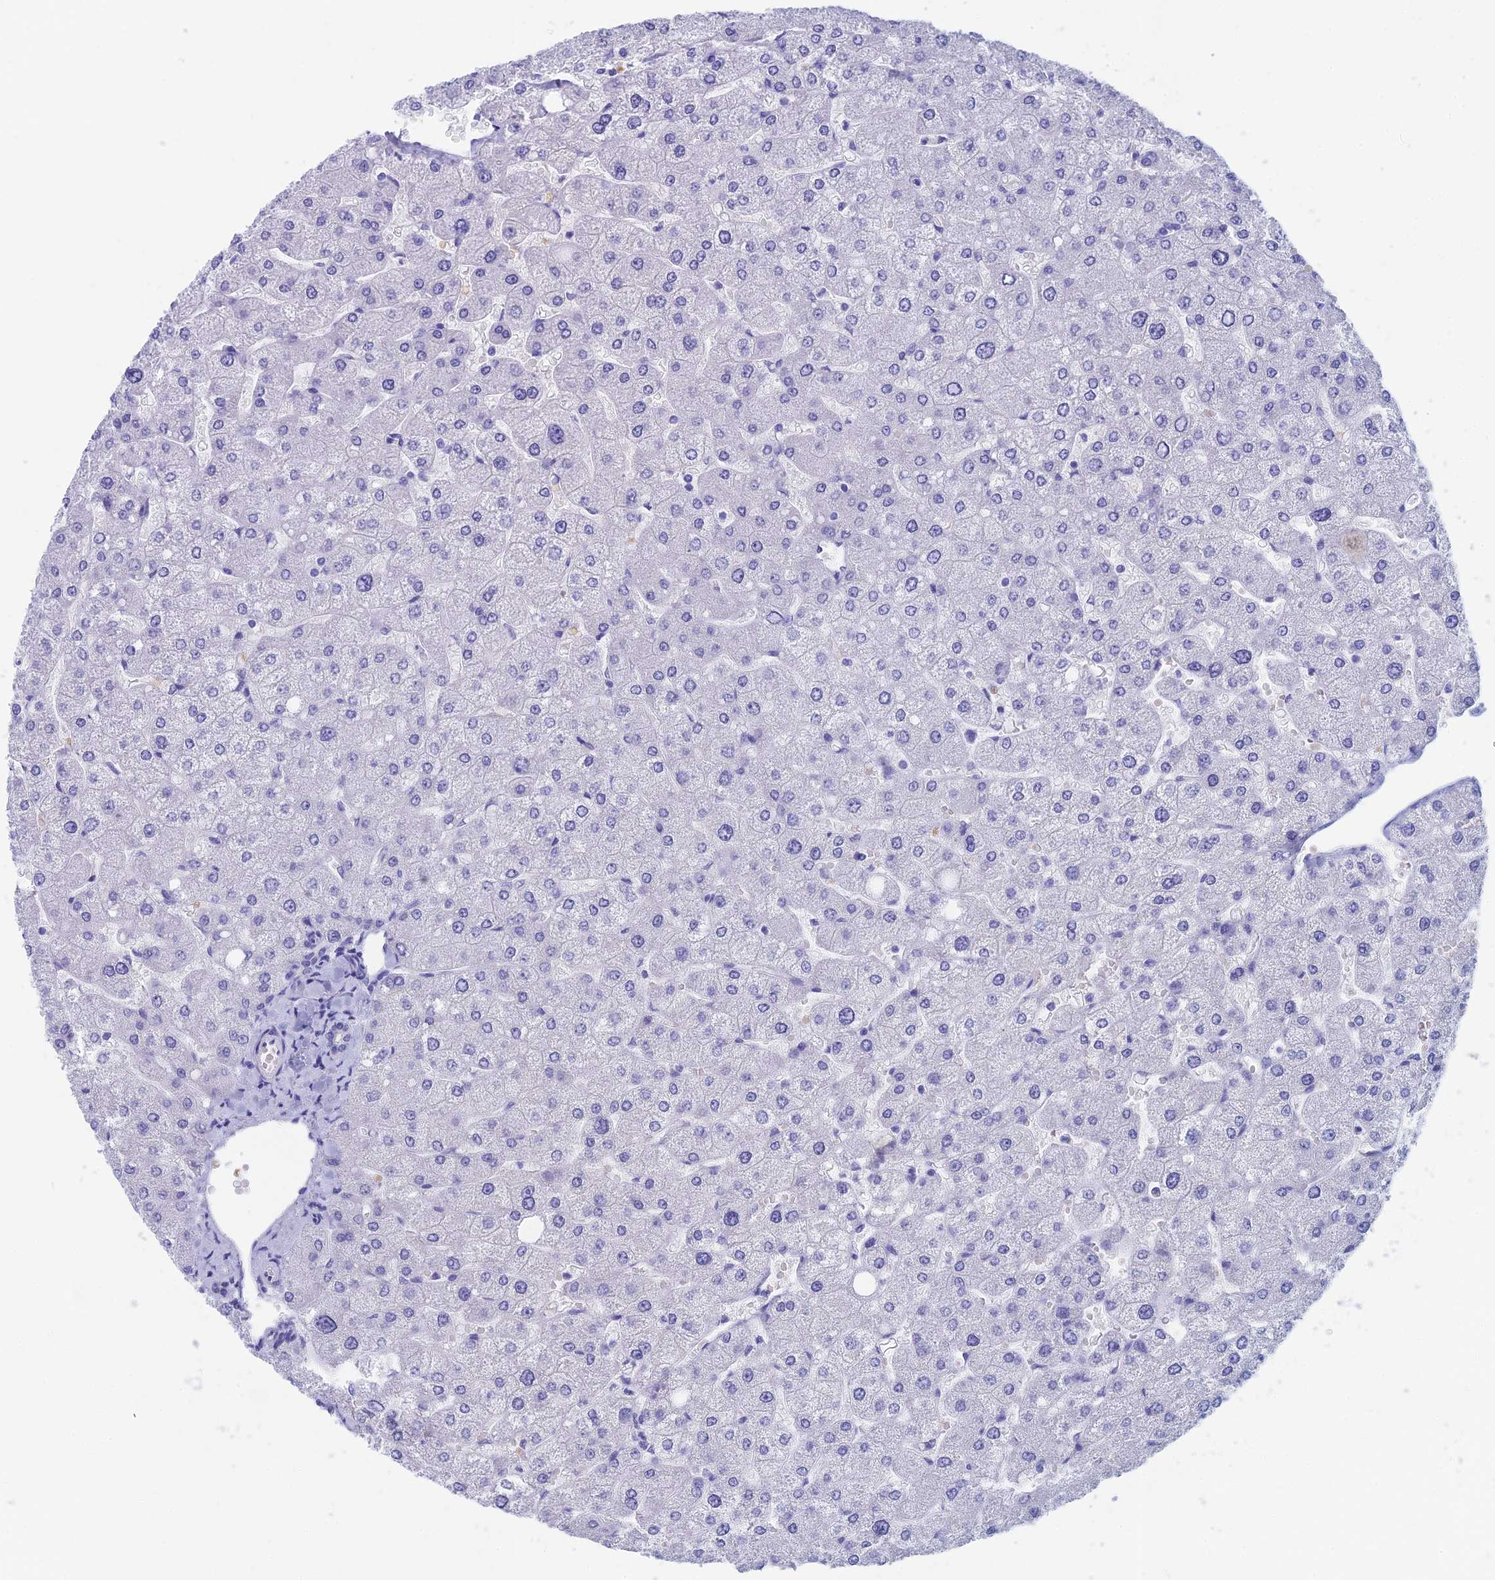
{"staining": {"intensity": "negative", "quantity": "none", "location": "none"}, "tissue": "liver", "cell_type": "Cholangiocytes", "image_type": "normal", "snomed": [{"axis": "morphology", "description": "Normal tissue, NOS"}, {"axis": "topography", "description": "Liver"}], "caption": "High power microscopy histopathology image of an immunohistochemistry (IHC) micrograph of normal liver, revealing no significant positivity in cholangiocytes. The staining is performed using DAB brown chromogen with nuclei counter-stained in using hematoxylin.", "gene": "CAPS", "patient": {"sex": "male", "age": 55}}